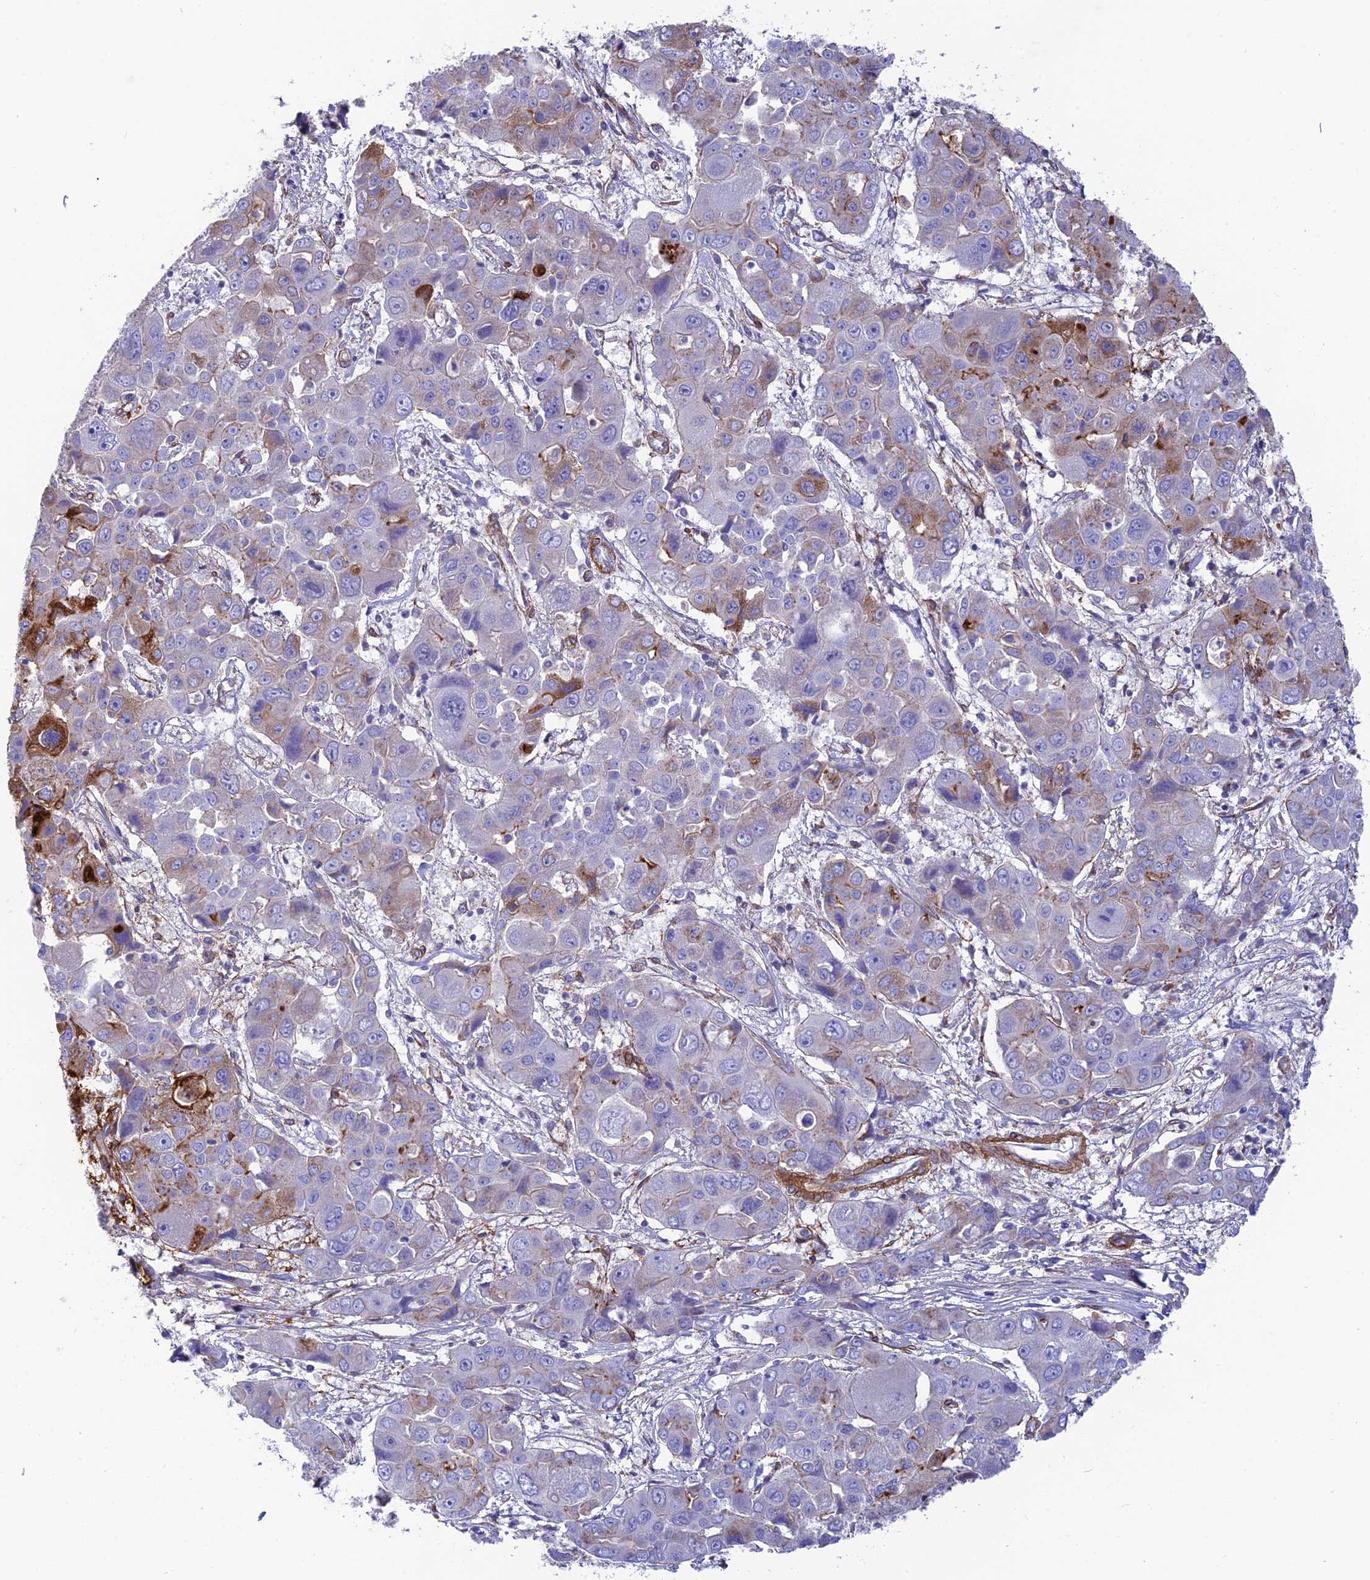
{"staining": {"intensity": "strong", "quantity": "<25%", "location": "cytoplasmic/membranous"}, "tissue": "liver cancer", "cell_type": "Tumor cells", "image_type": "cancer", "snomed": [{"axis": "morphology", "description": "Cholangiocarcinoma"}, {"axis": "topography", "description": "Liver"}], "caption": "A photomicrograph showing strong cytoplasmic/membranous expression in about <25% of tumor cells in liver cholangiocarcinoma, as visualized by brown immunohistochemical staining.", "gene": "TNS1", "patient": {"sex": "male", "age": 67}}